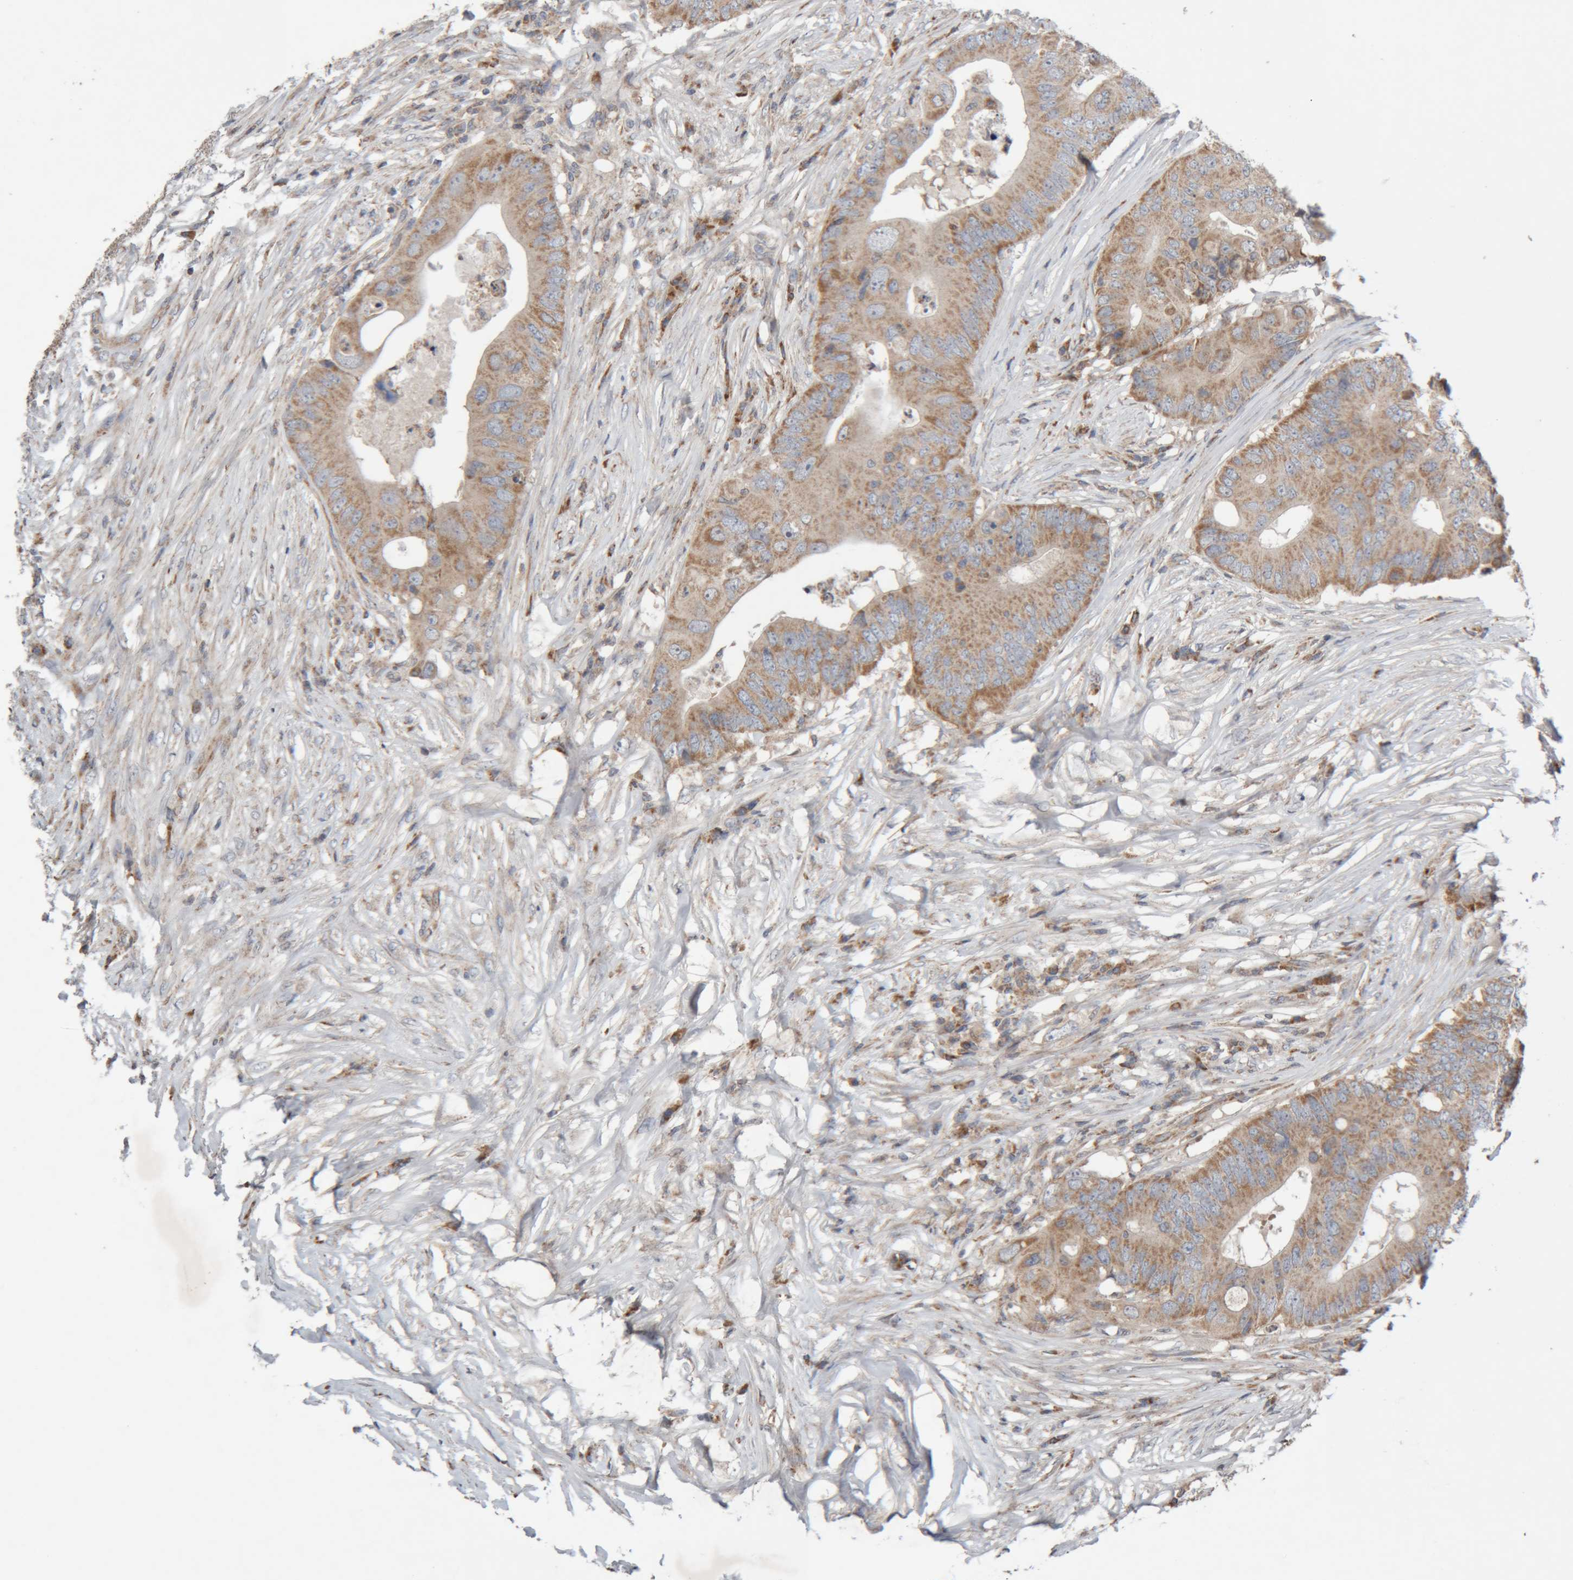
{"staining": {"intensity": "moderate", "quantity": ">75%", "location": "cytoplasmic/membranous"}, "tissue": "colorectal cancer", "cell_type": "Tumor cells", "image_type": "cancer", "snomed": [{"axis": "morphology", "description": "Adenocarcinoma, NOS"}, {"axis": "topography", "description": "Colon"}], "caption": "Immunohistochemical staining of human colorectal adenocarcinoma demonstrates medium levels of moderate cytoplasmic/membranous staining in about >75% of tumor cells. (Brightfield microscopy of DAB IHC at high magnification).", "gene": "KIF21B", "patient": {"sex": "male", "age": 71}}